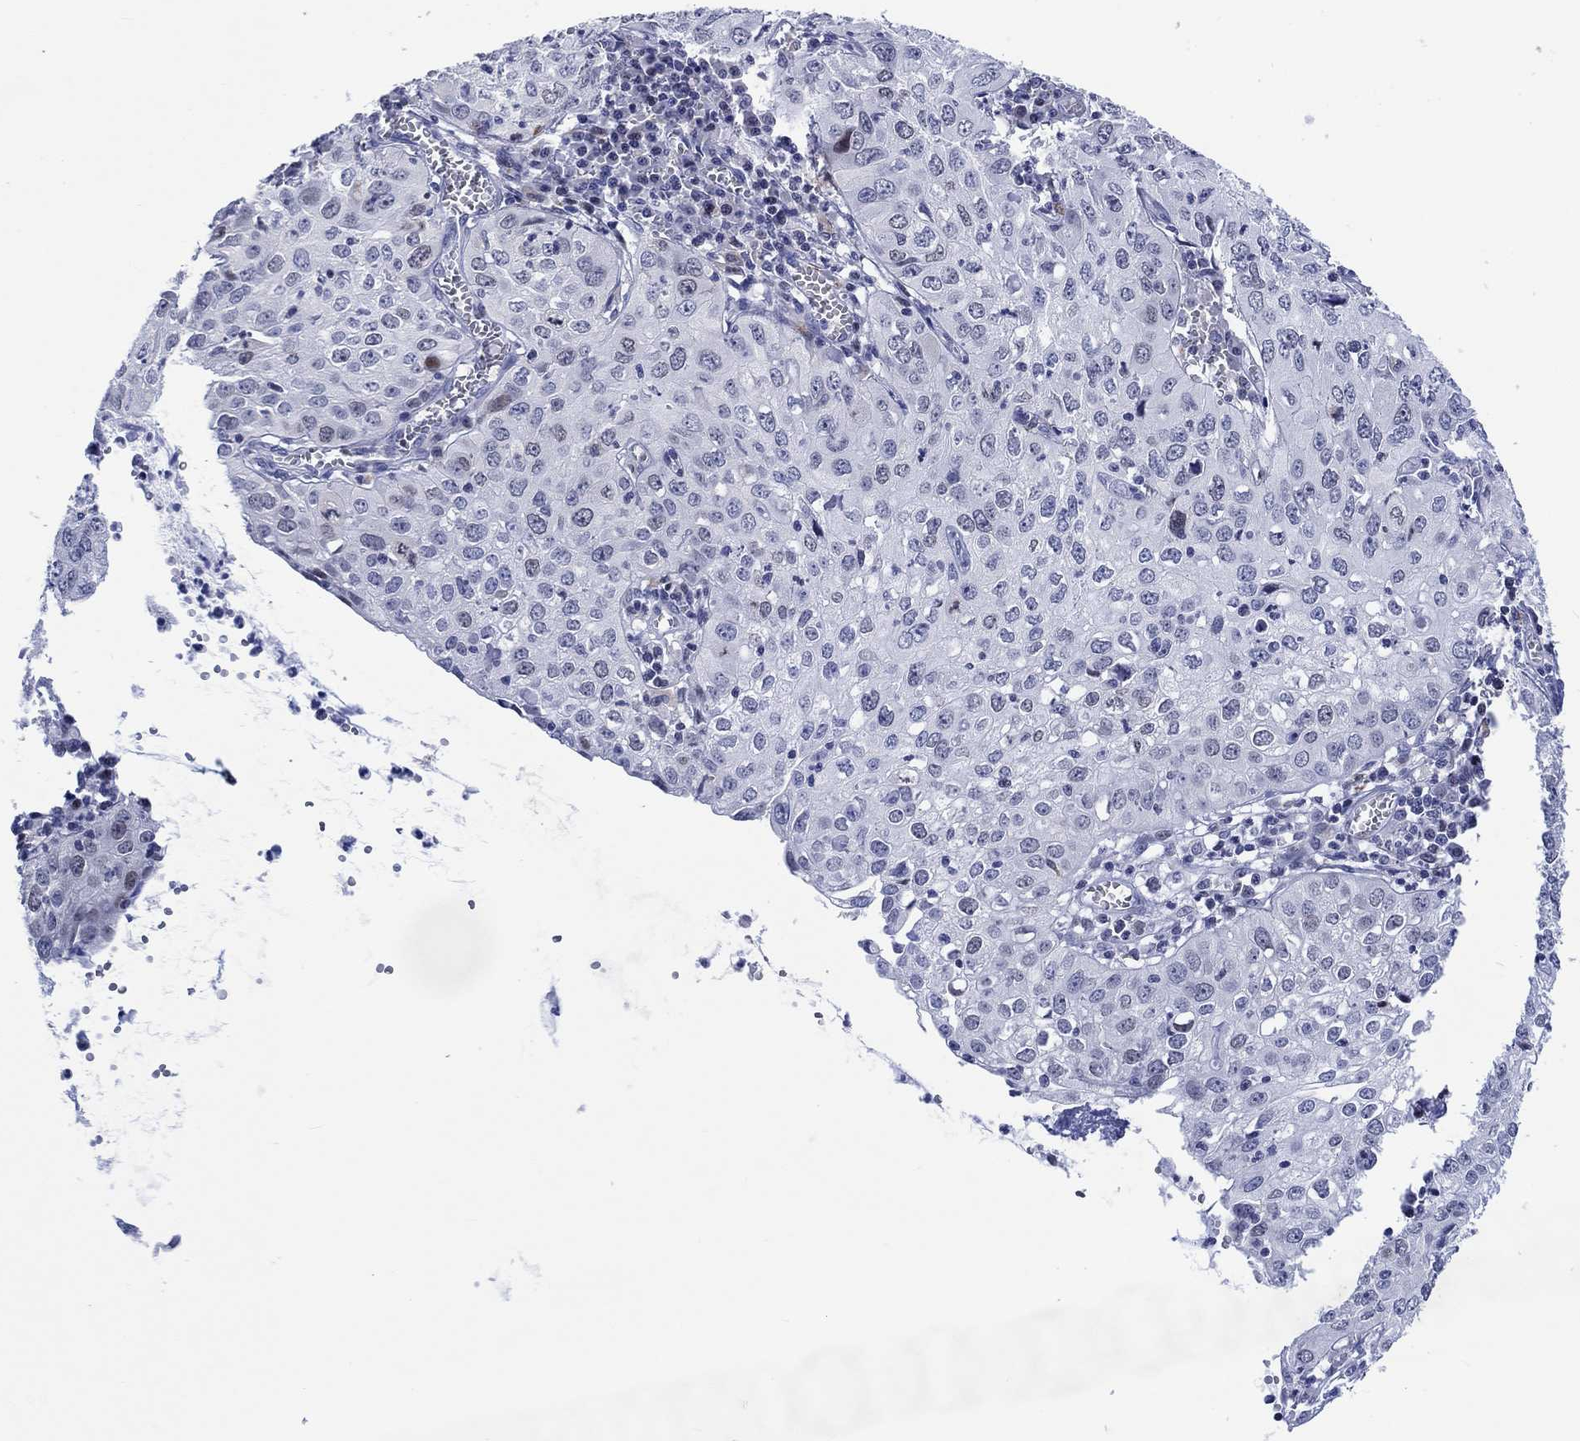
{"staining": {"intensity": "moderate", "quantity": "<25%", "location": "nuclear"}, "tissue": "cervical cancer", "cell_type": "Tumor cells", "image_type": "cancer", "snomed": [{"axis": "morphology", "description": "Squamous cell carcinoma, NOS"}, {"axis": "topography", "description": "Cervix"}], "caption": "The micrograph displays a brown stain indicating the presence of a protein in the nuclear of tumor cells in cervical squamous cell carcinoma.", "gene": "CDCA2", "patient": {"sex": "female", "age": 24}}